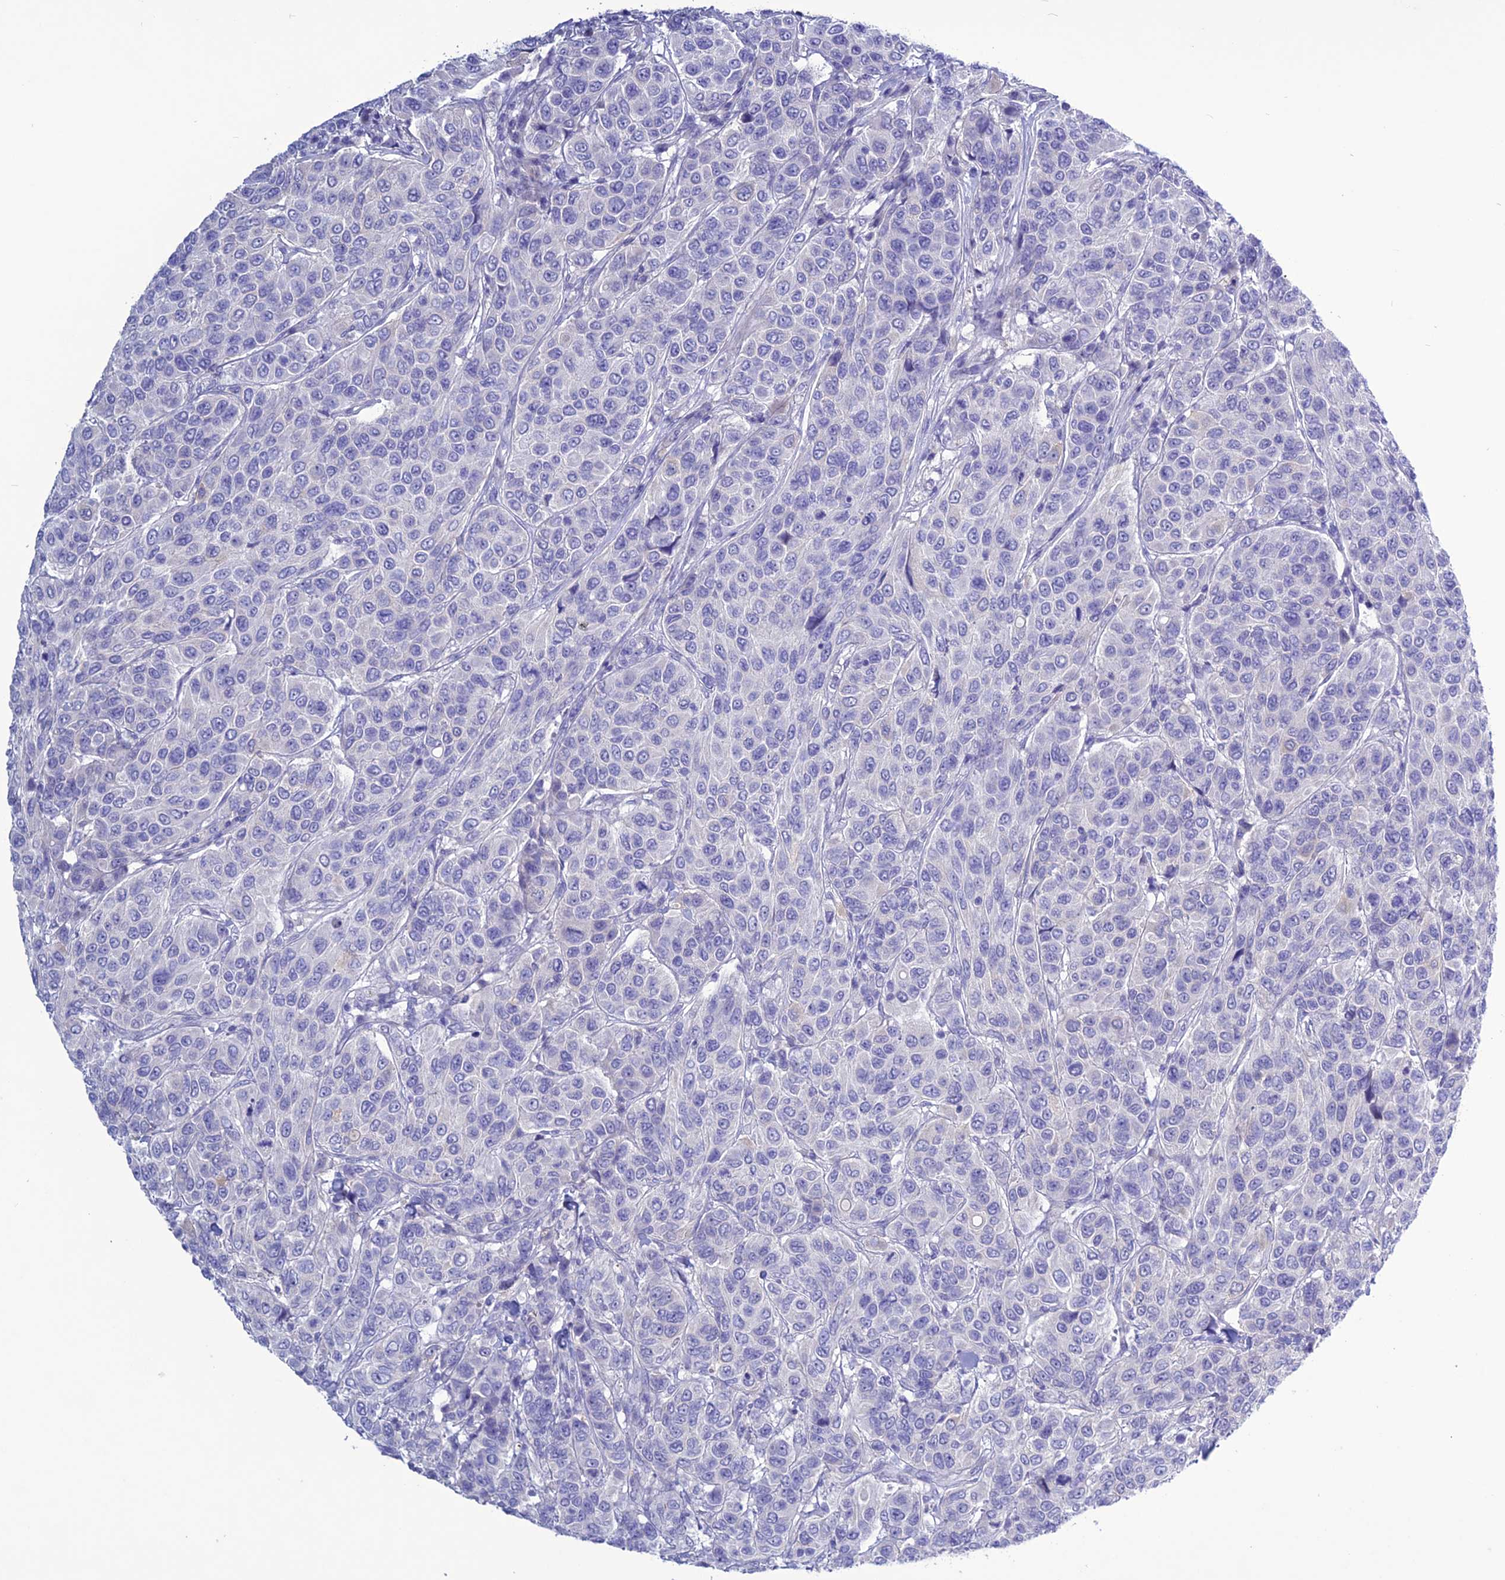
{"staining": {"intensity": "negative", "quantity": "none", "location": "none"}, "tissue": "breast cancer", "cell_type": "Tumor cells", "image_type": "cancer", "snomed": [{"axis": "morphology", "description": "Duct carcinoma"}, {"axis": "topography", "description": "Breast"}], "caption": "High magnification brightfield microscopy of breast cancer stained with DAB (brown) and counterstained with hematoxylin (blue): tumor cells show no significant positivity.", "gene": "CLEC2L", "patient": {"sex": "female", "age": 55}}